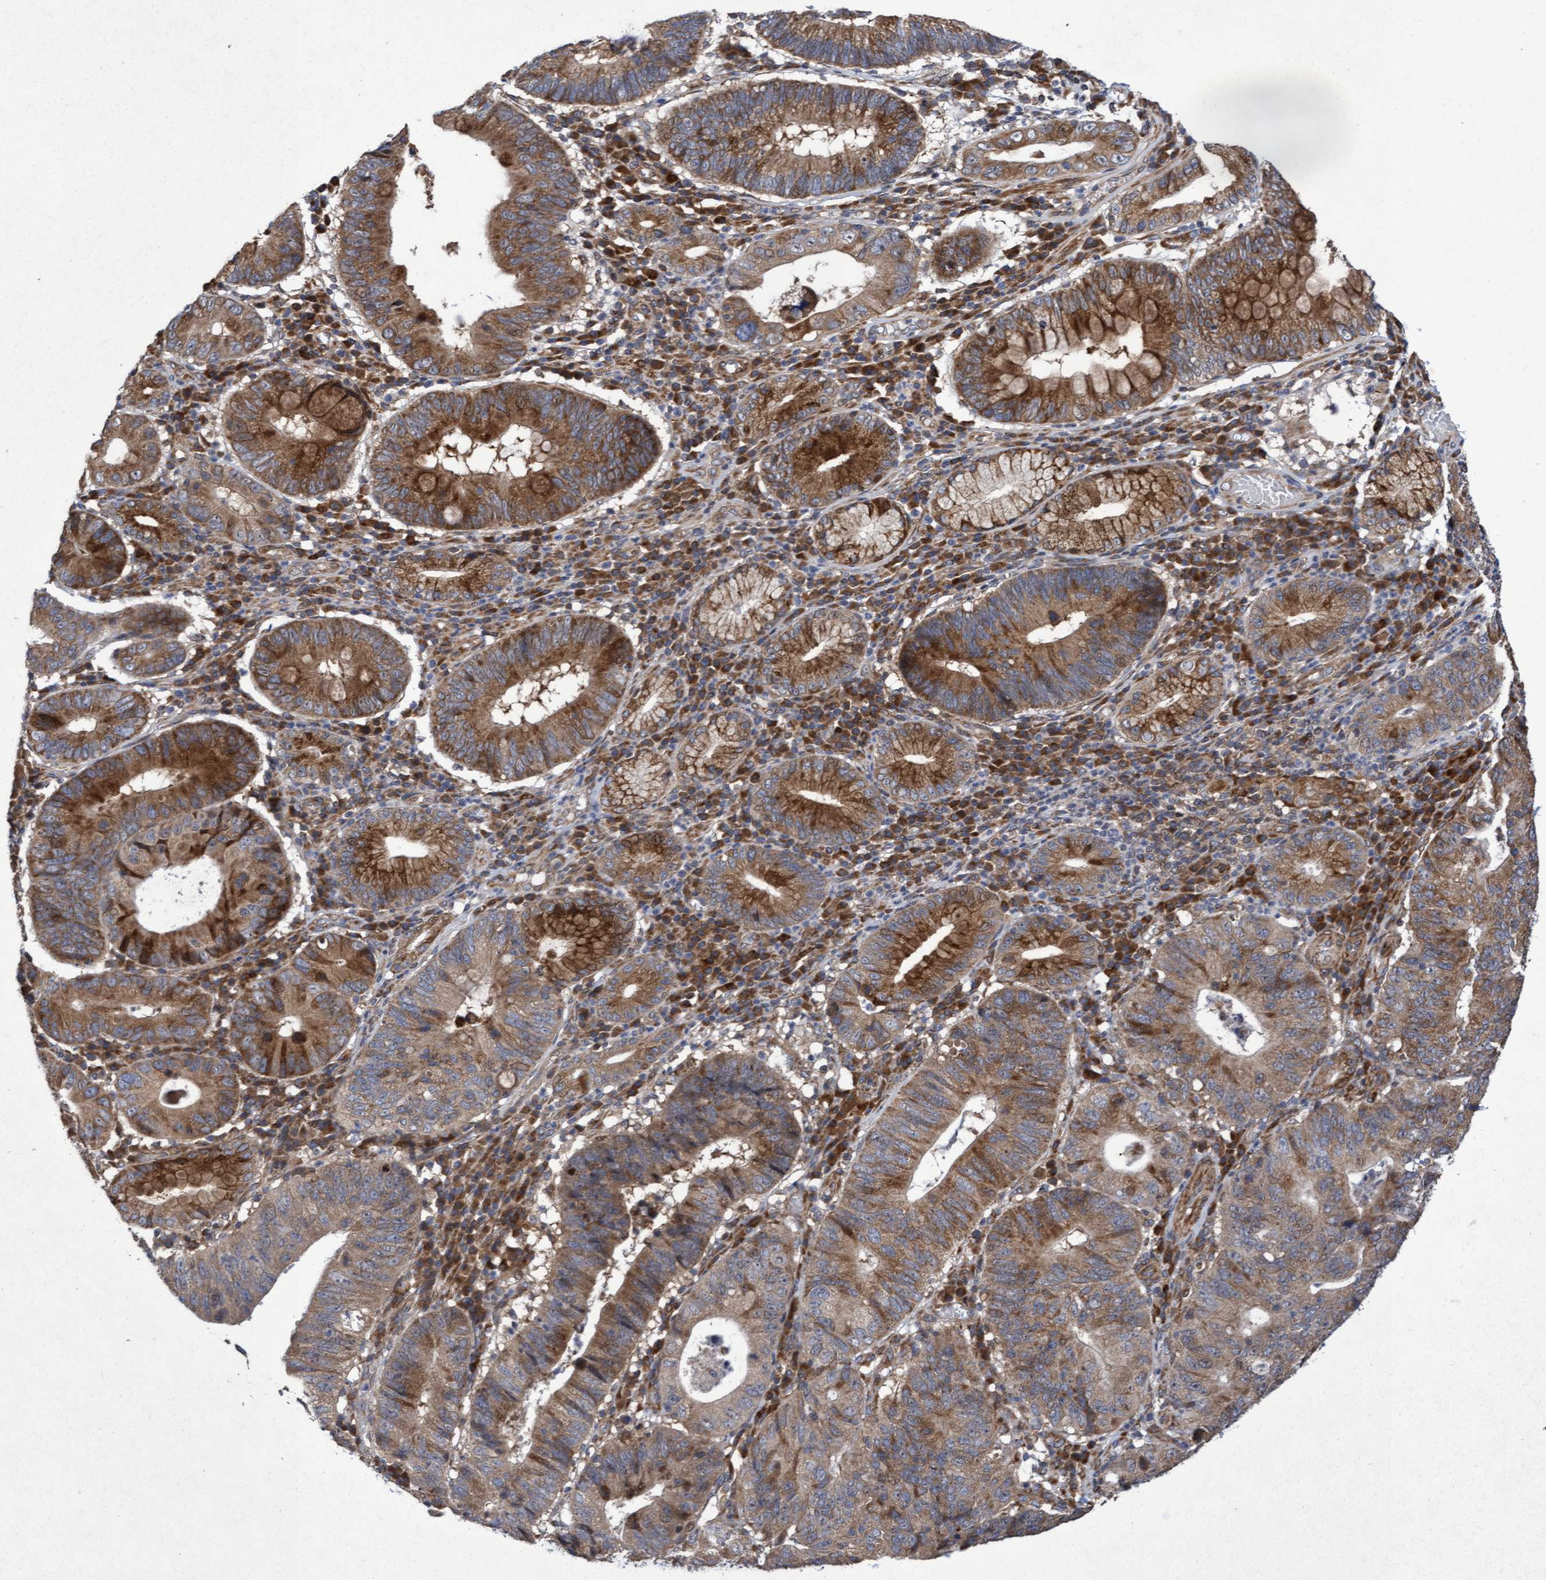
{"staining": {"intensity": "moderate", "quantity": ">75%", "location": "cytoplasmic/membranous"}, "tissue": "stomach cancer", "cell_type": "Tumor cells", "image_type": "cancer", "snomed": [{"axis": "morphology", "description": "Adenocarcinoma, NOS"}, {"axis": "topography", "description": "Stomach"}], "caption": "High-magnification brightfield microscopy of adenocarcinoma (stomach) stained with DAB (brown) and counterstained with hematoxylin (blue). tumor cells exhibit moderate cytoplasmic/membranous expression is seen in about>75% of cells. The staining is performed using DAB (3,3'-diaminobenzidine) brown chromogen to label protein expression. The nuclei are counter-stained blue using hematoxylin.", "gene": "ELP5", "patient": {"sex": "male", "age": 59}}